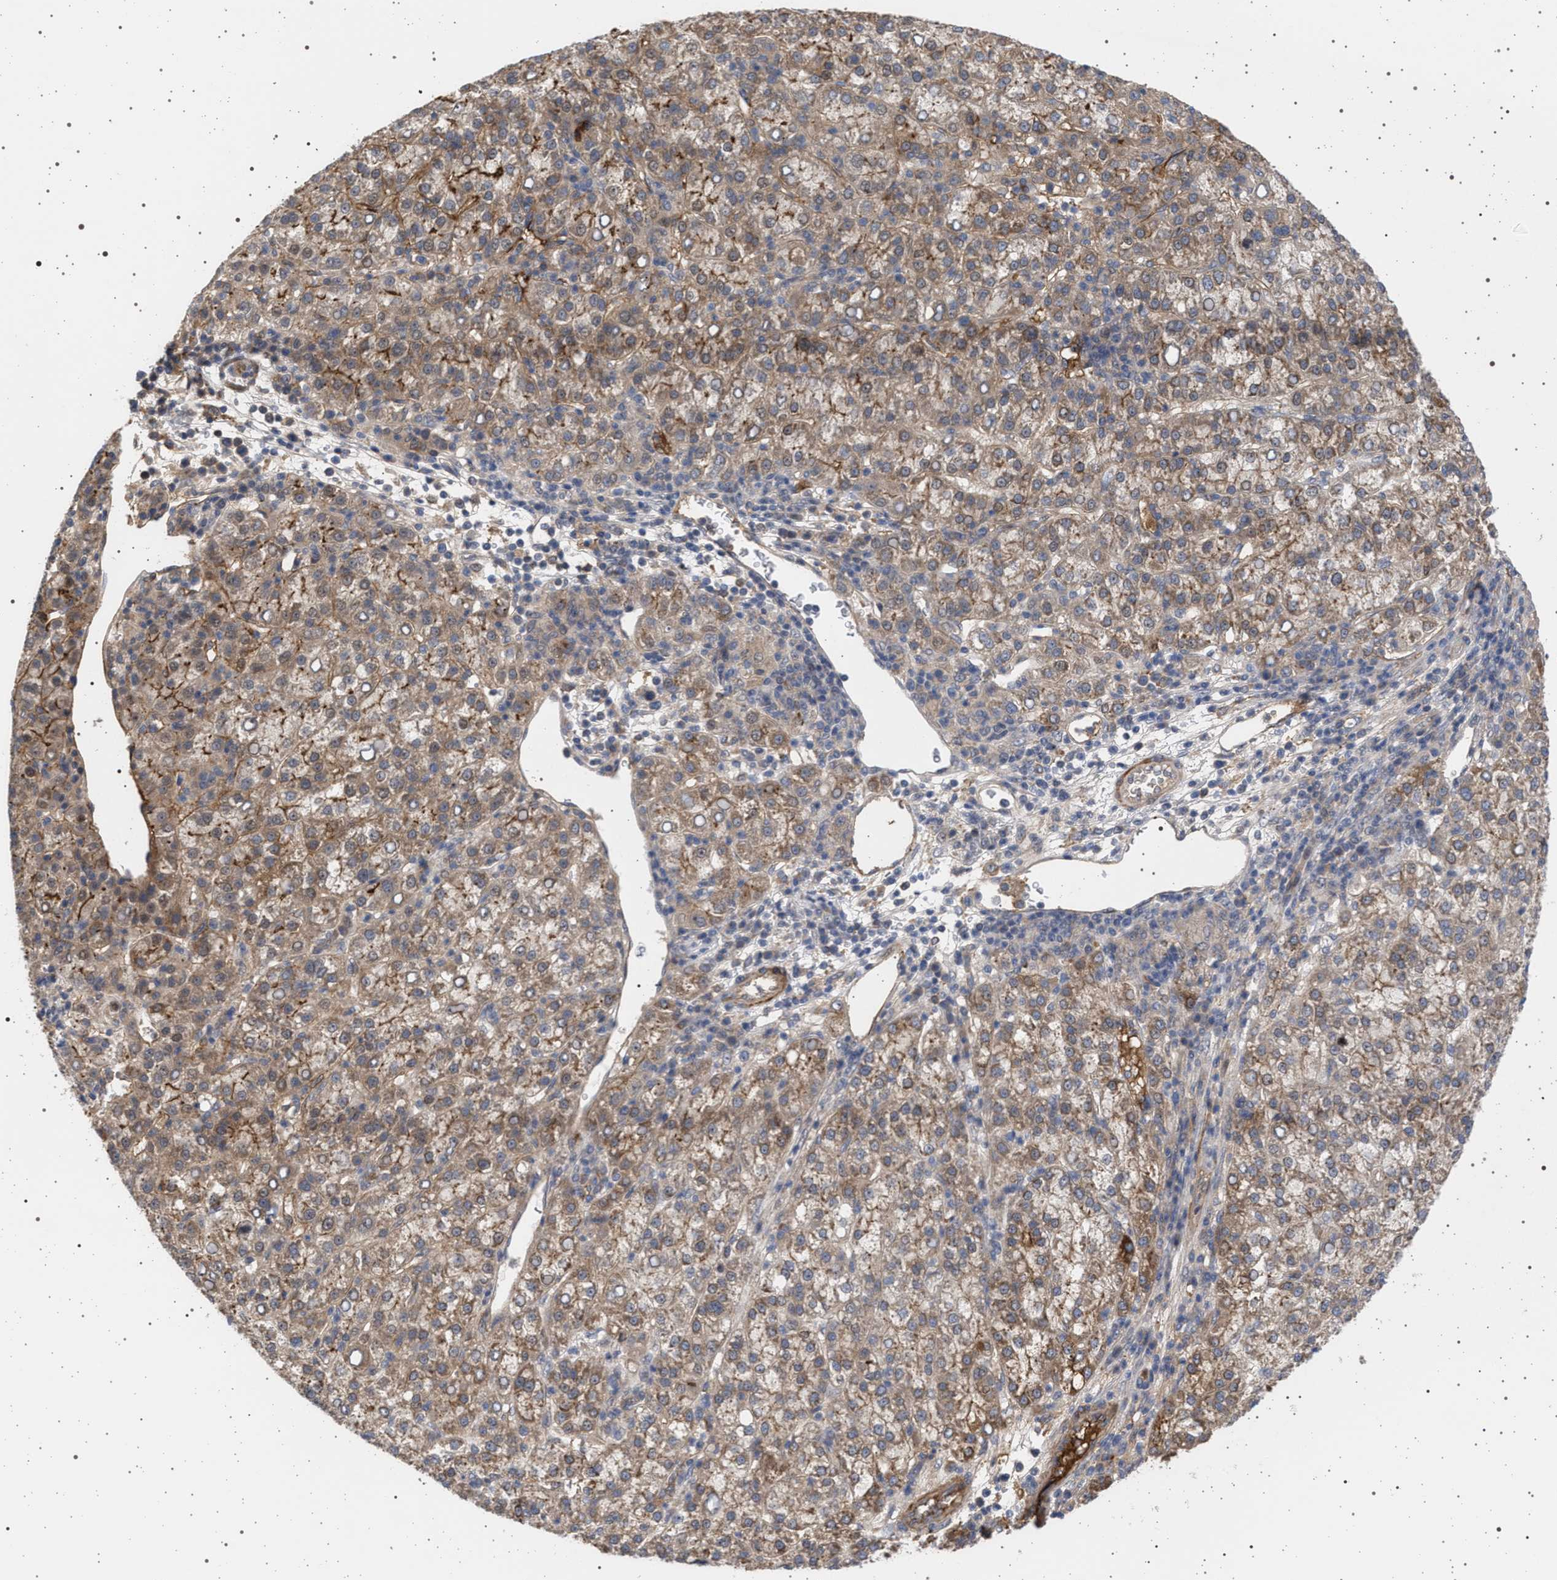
{"staining": {"intensity": "moderate", "quantity": ">75%", "location": "cytoplasmic/membranous"}, "tissue": "liver cancer", "cell_type": "Tumor cells", "image_type": "cancer", "snomed": [{"axis": "morphology", "description": "Carcinoma, Hepatocellular, NOS"}, {"axis": "topography", "description": "Liver"}], "caption": "Protein staining of liver cancer tissue shows moderate cytoplasmic/membranous expression in approximately >75% of tumor cells. Nuclei are stained in blue.", "gene": "RBM48", "patient": {"sex": "female", "age": 58}}